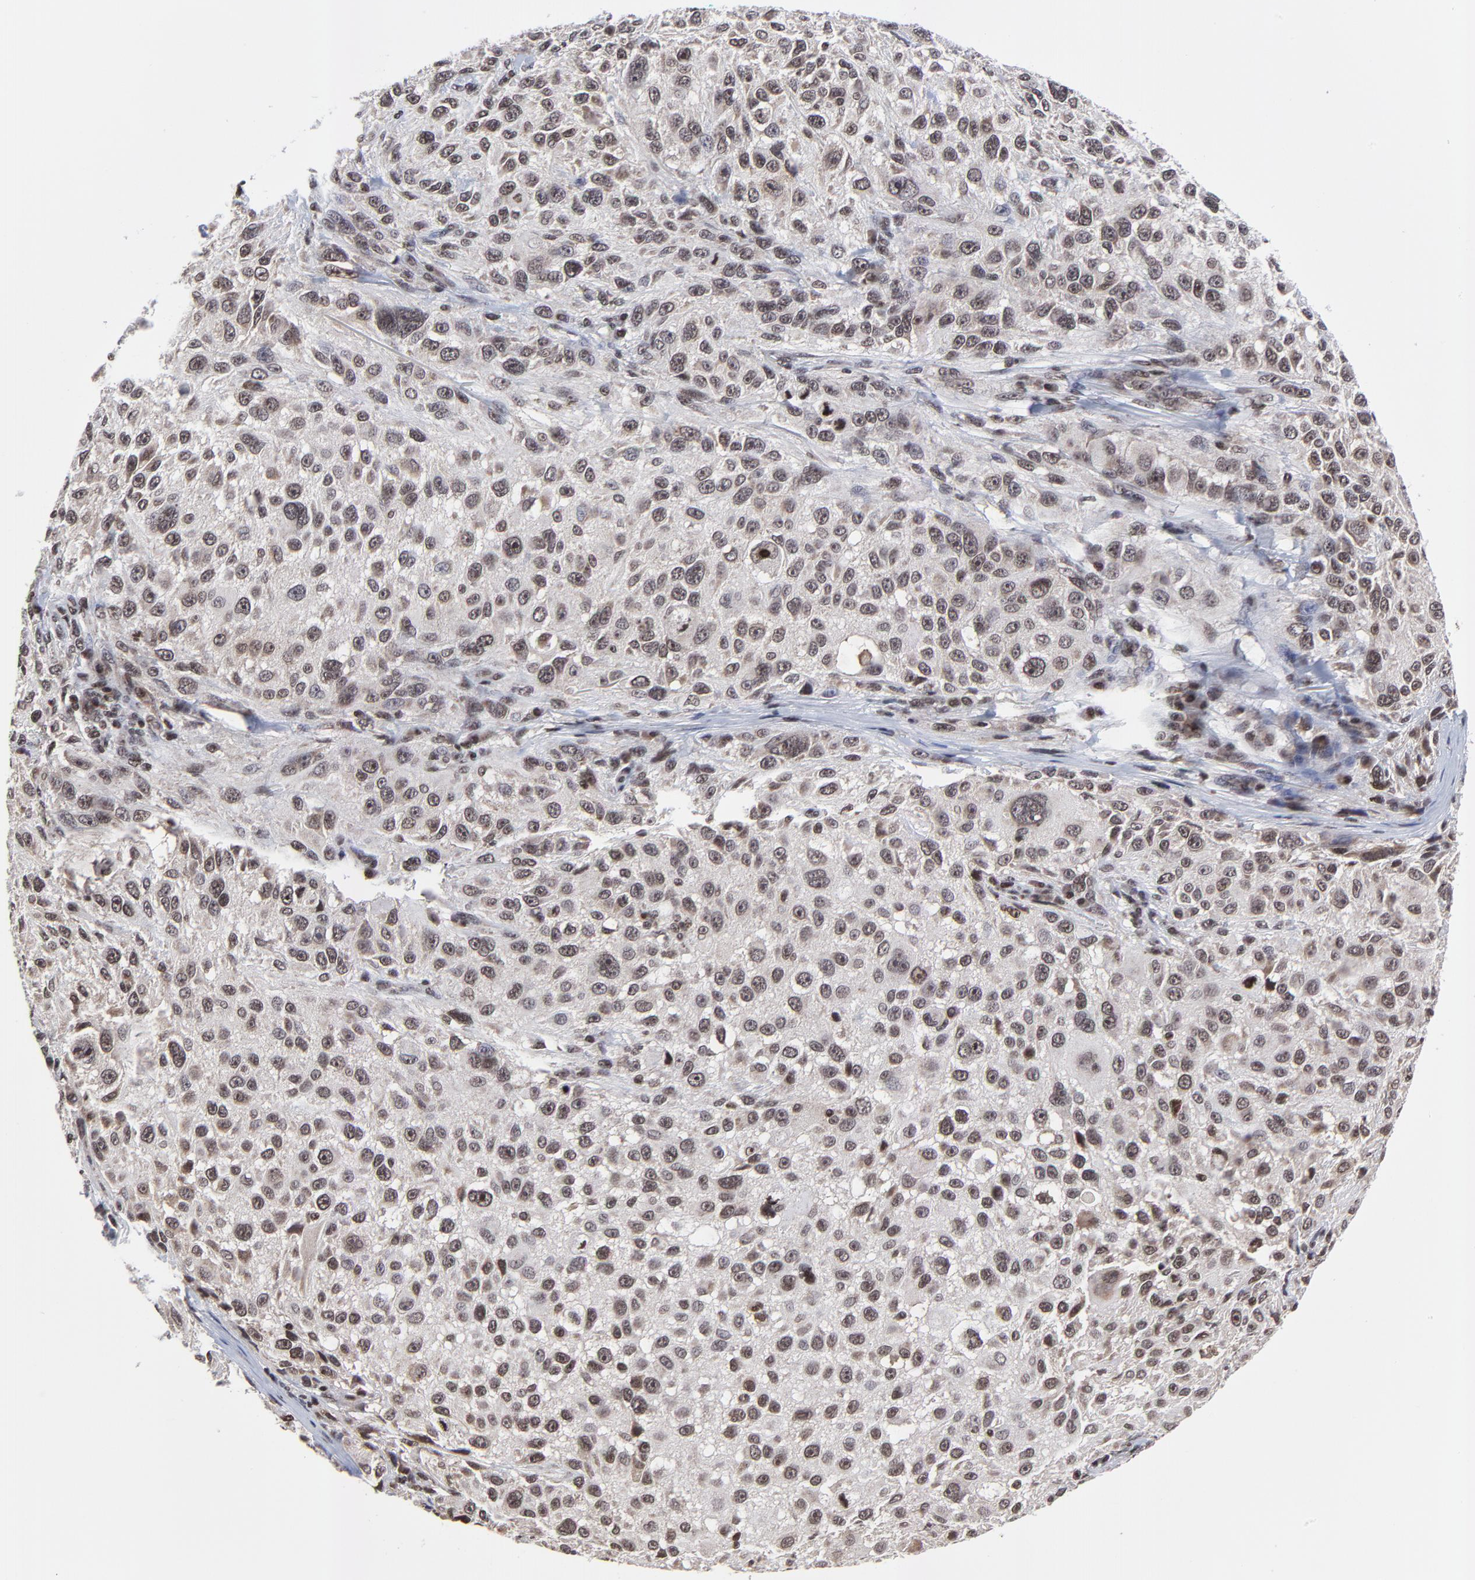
{"staining": {"intensity": "weak", "quantity": ">75%", "location": "cytoplasmic/membranous,nuclear"}, "tissue": "melanoma", "cell_type": "Tumor cells", "image_type": "cancer", "snomed": [{"axis": "morphology", "description": "Necrosis, NOS"}, {"axis": "morphology", "description": "Malignant melanoma, NOS"}, {"axis": "topography", "description": "Skin"}], "caption": "A high-resolution image shows immunohistochemistry staining of malignant melanoma, which shows weak cytoplasmic/membranous and nuclear staining in approximately >75% of tumor cells.", "gene": "ZNF777", "patient": {"sex": "female", "age": 87}}